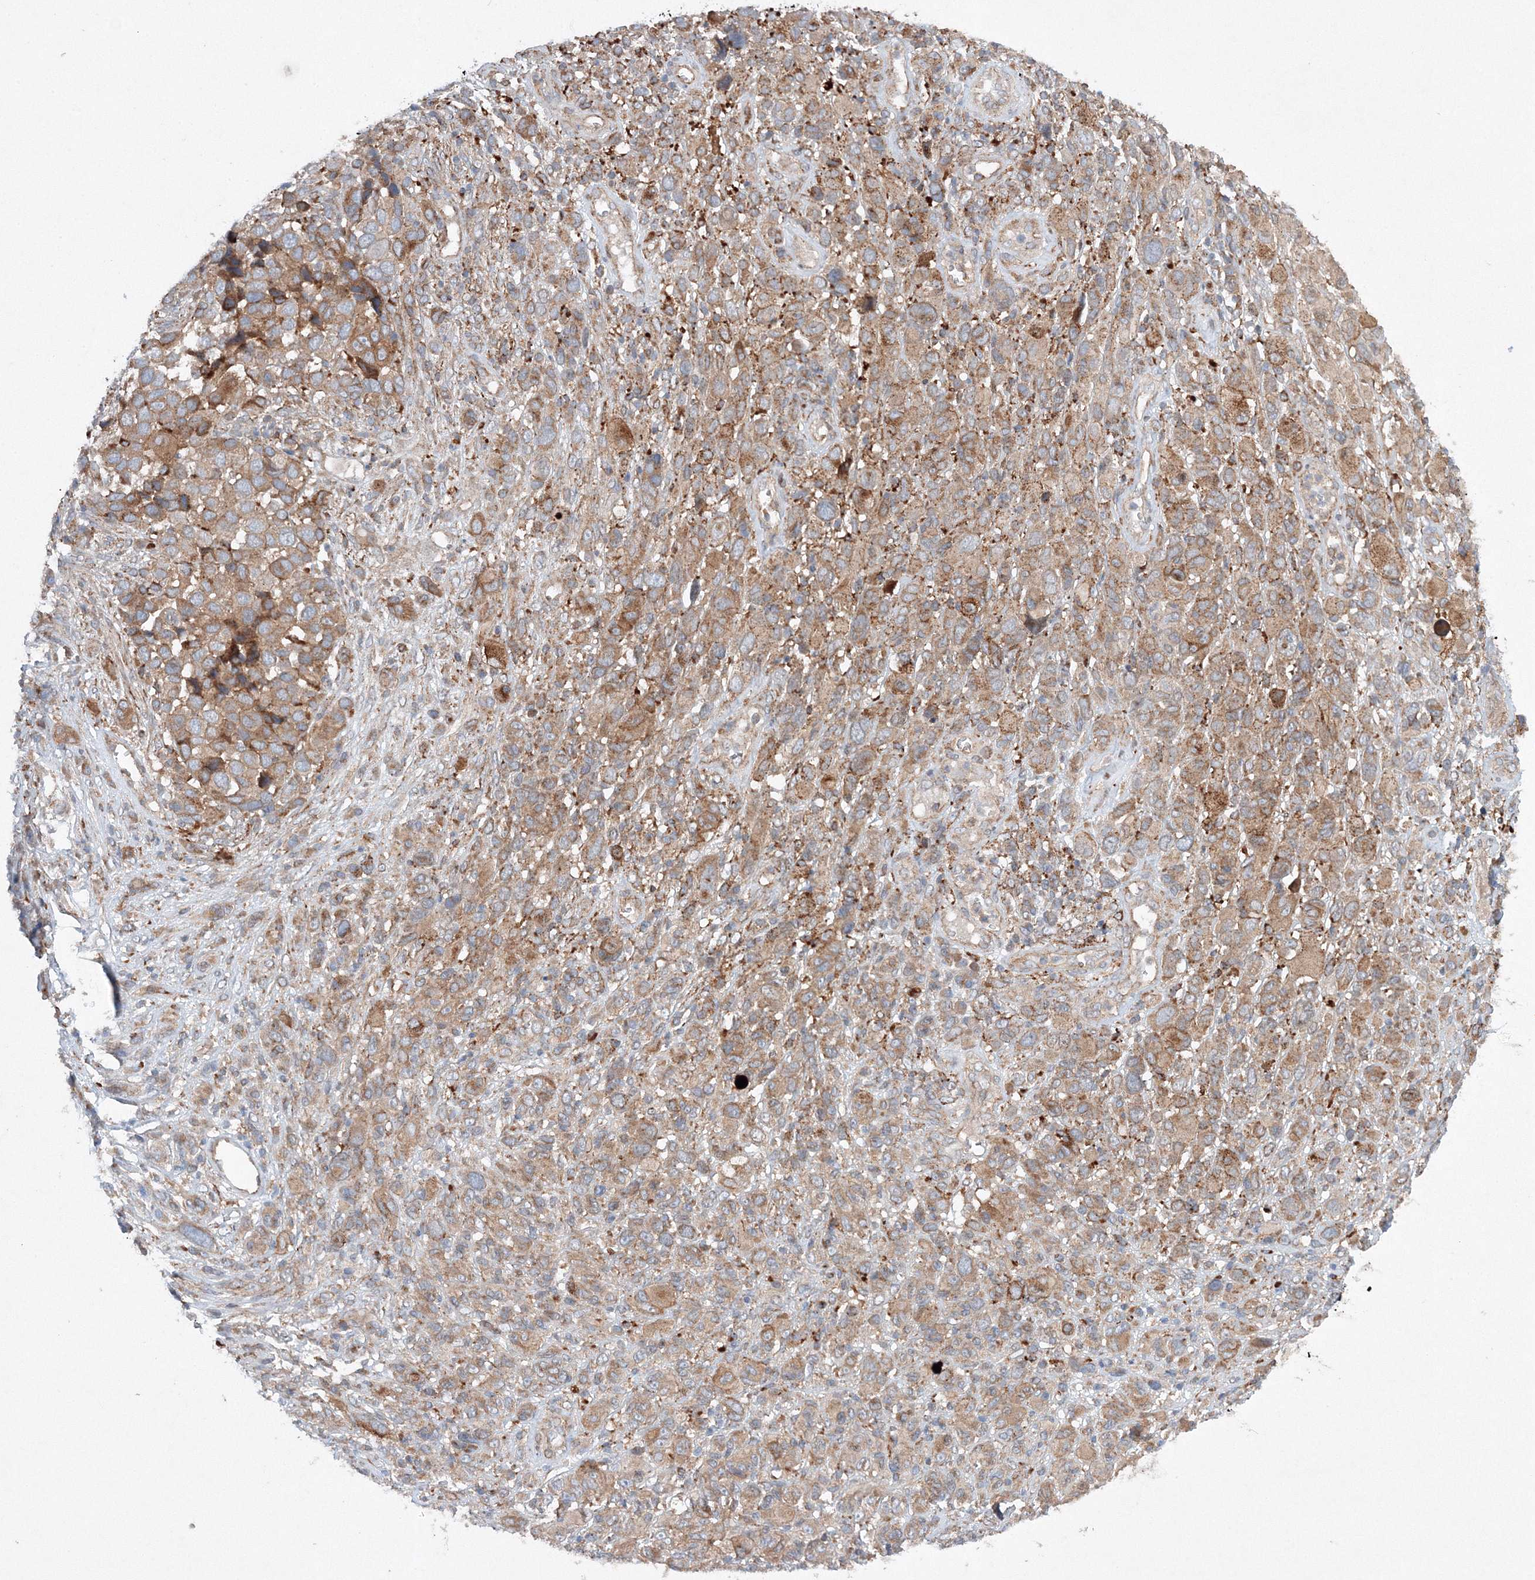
{"staining": {"intensity": "weak", "quantity": ">75%", "location": "cytoplasmic/membranous"}, "tissue": "melanoma", "cell_type": "Tumor cells", "image_type": "cancer", "snomed": [{"axis": "morphology", "description": "Malignant melanoma, NOS"}, {"axis": "topography", "description": "Skin of trunk"}], "caption": "Immunohistochemical staining of malignant melanoma demonstrates weak cytoplasmic/membranous protein positivity in approximately >75% of tumor cells.", "gene": "SLC36A1", "patient": {"sex": "male", "age": 71}}